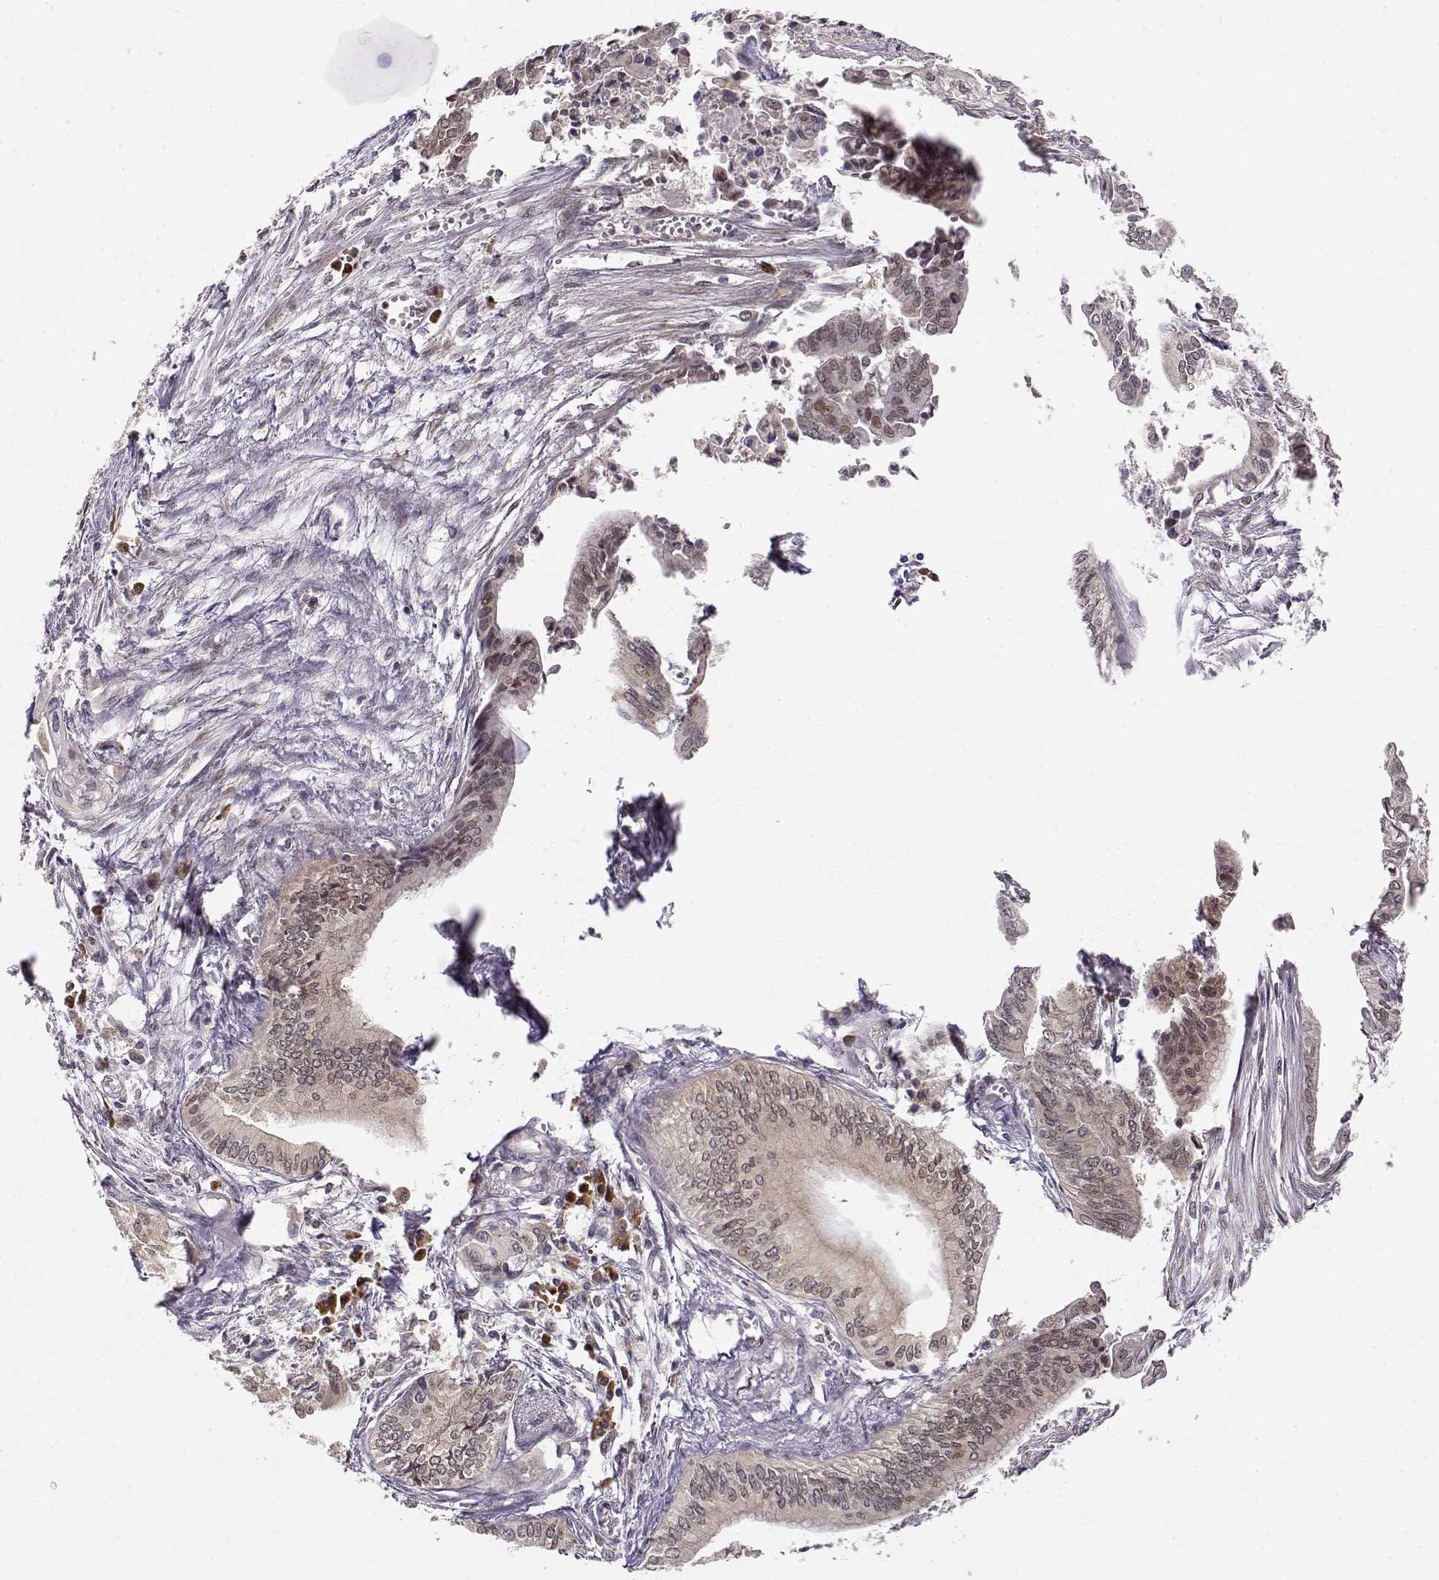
{"staining": {"intensity": "weak", "quantity": "<25%", "location": "cytoplasmic/membranous"}, "tissue": "pancreatic cancer", "cell_type": "Tumor cells", "image_type": "cancer", "snomed": [{"axis": "morphology", "description": "Adenocarcinoma, NOS"}, {"axis": "topography", "description": "Pancreas"}], "caption": "Immunohistochemistry (IHC) of human pancreatic adenocarcinoma displays no expression in tumor cells. (DAB IHC with hematoxylin counter stain).", "gene": "ERGIC2", "patient": {"sex": "female", "age": 61}}